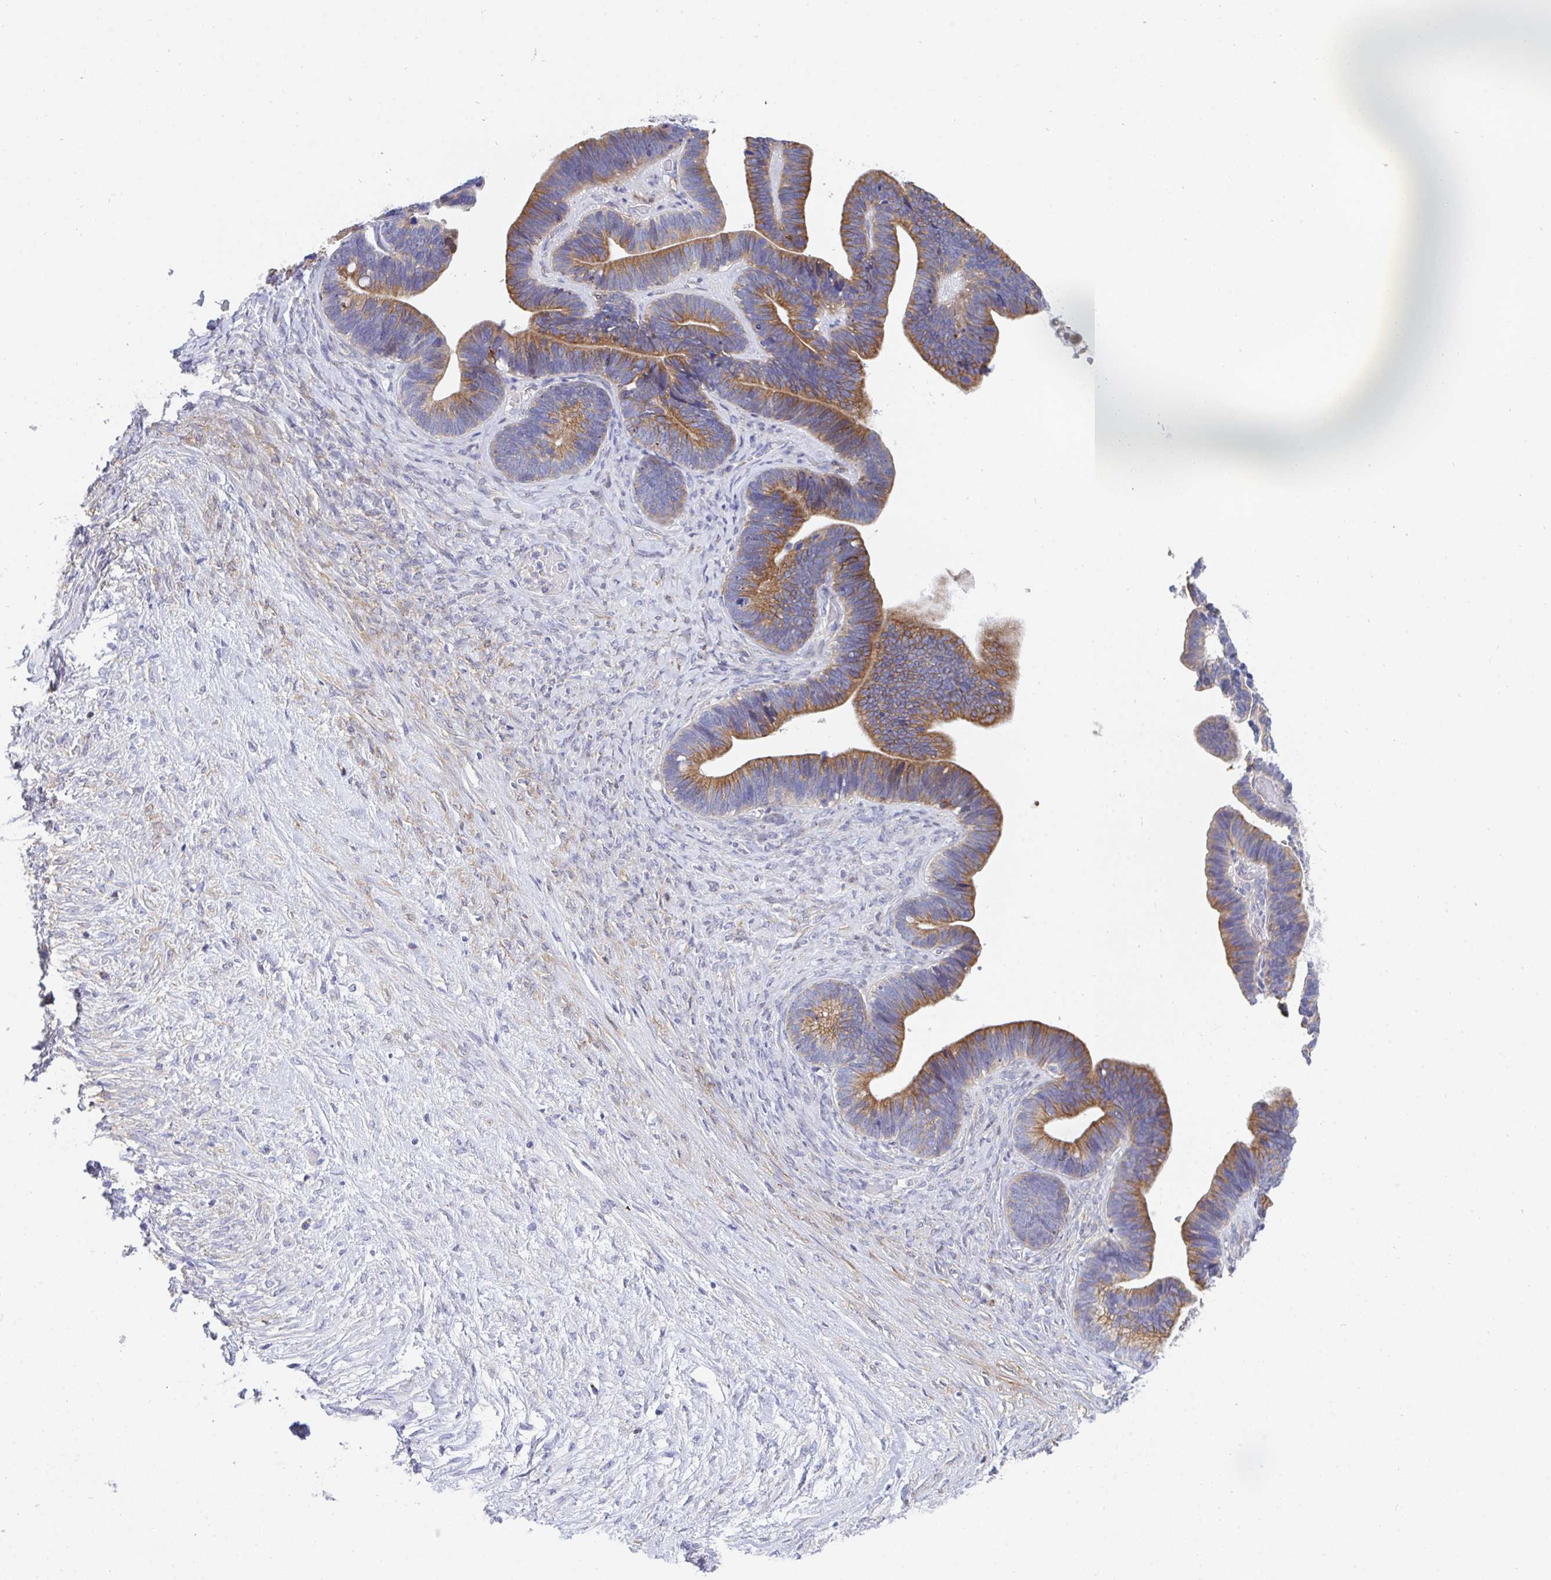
{"staining": {"intensity": "moderate", "quantity": ">75%", "location": "cytoplasmic/membranous"}, "tissue": "ovarian cancer", "cell_type": "Tumor cells", "image_type": "cancer", "snomed": [{"axis": "morphology", "description": "Cystadenocarcinoma, serous, NOS"}, {"axis": "topography", "description": "Ovary"}], "caption": "Immunohistochemistry (IHC) photomicrograph of human ovarian cancer stained for a protein (brown), which reveals medium levels of moderate cytoplasmic/membranous expression in about >75% of tumor cells.", "gene": "FRMD3", "patient": {"sex": "female", "age": 56}}